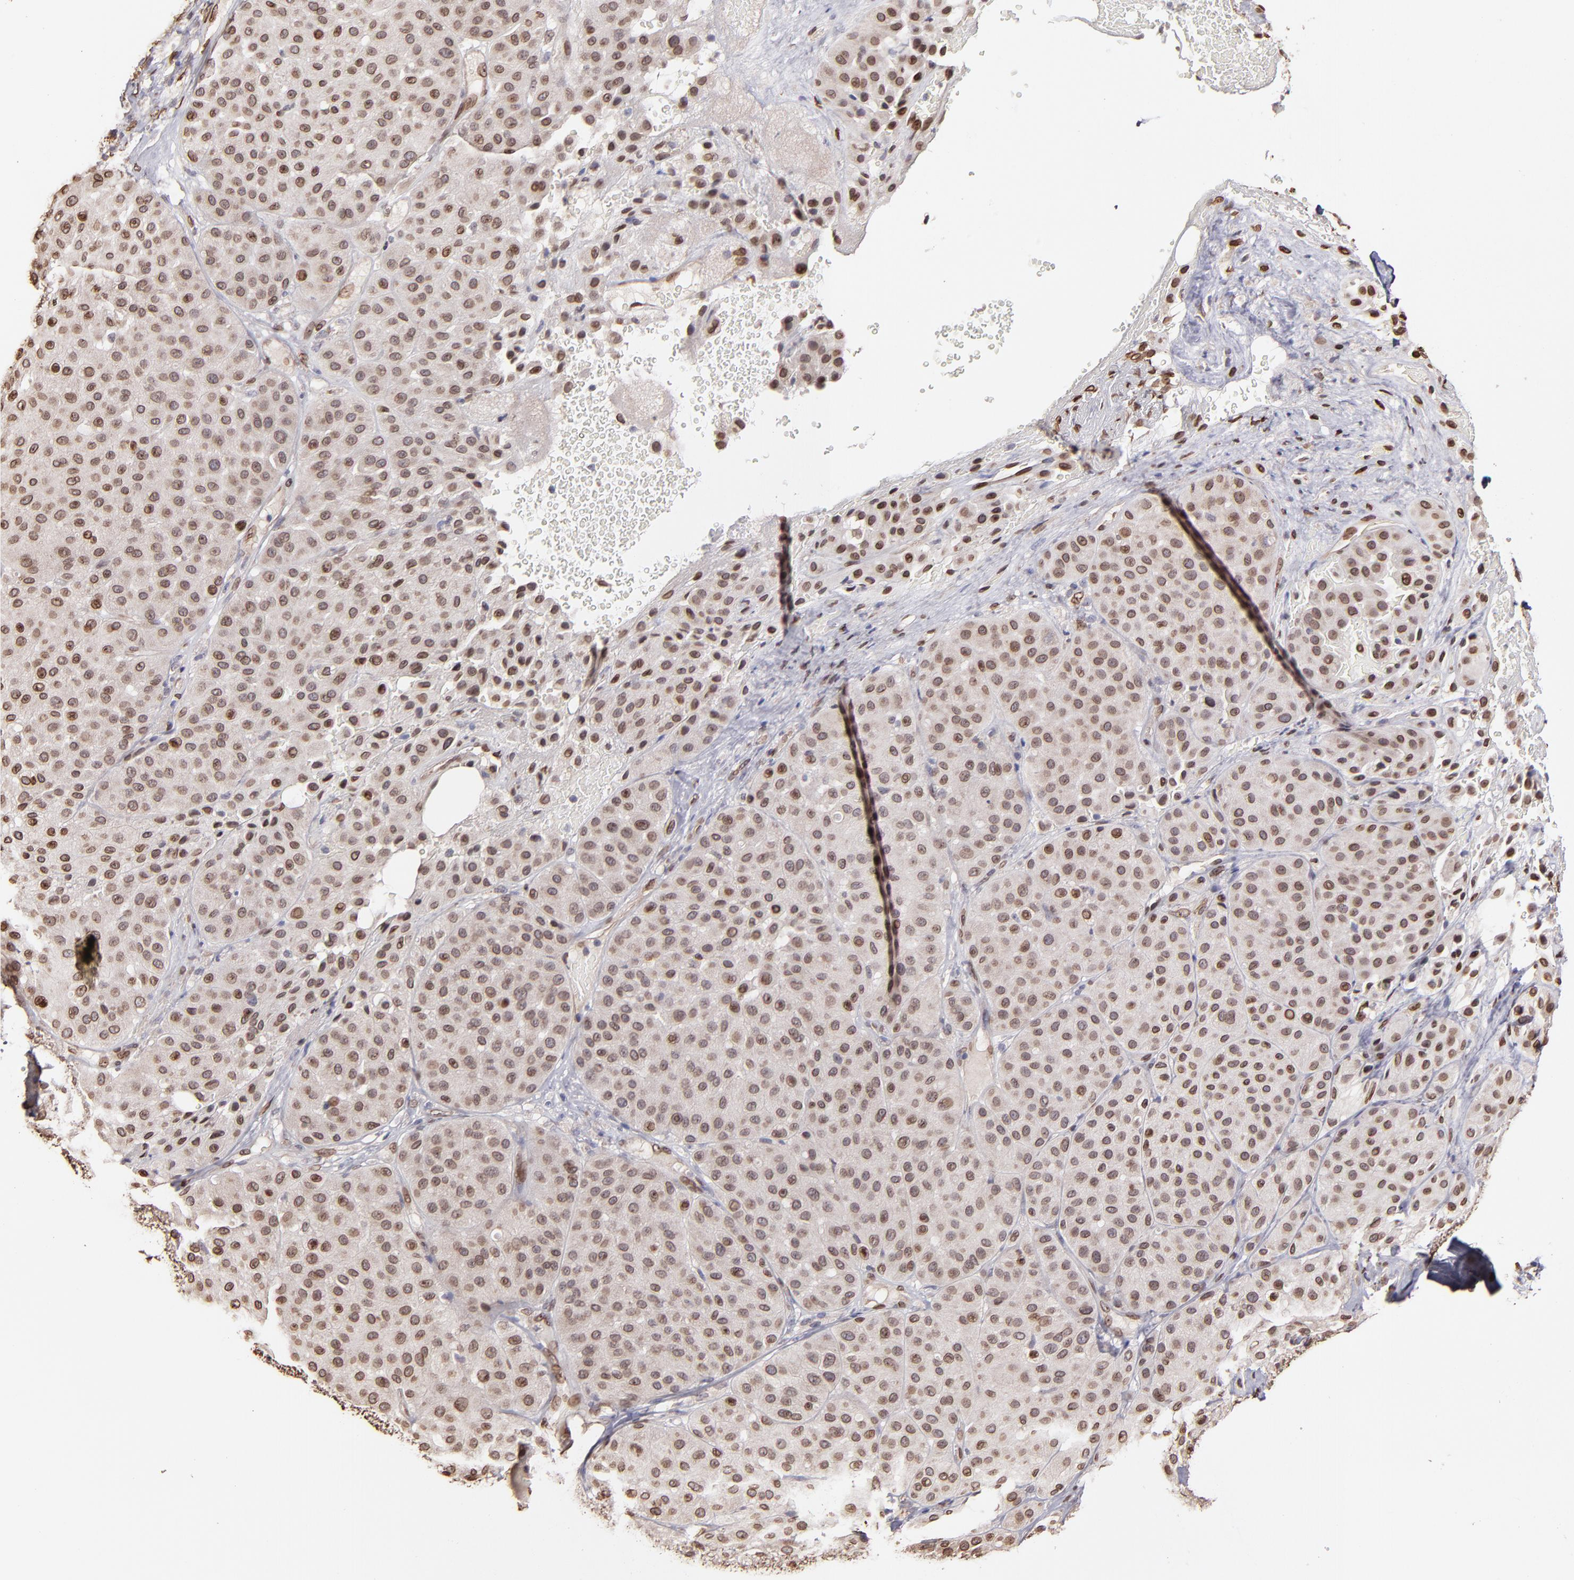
{"staining": {"intensity": "moderate", "quantity": ">75%", "location": "cytoplasmic/membranous,nuclear"}, "tissue": "melanoma", "cell_type": "Tumor cells", "image_type": "cancer", "snomed": [{"axis": "morphology", "description": "Normal tissue, NOS"}, {"axis": "morphology", "description": "Malignant melanoma, Metastatic site"}, {"axis": "topography", "description": "Skin"}], "caption": "Protein staining of malignant melanoma (metastatic site) tissue shows moderate cytoplasmic/membranous and nuclear positivity in approximately >75% of tumor cells.", "gene": "PUM3", "patient": {"sex": "male", "age": 41}}